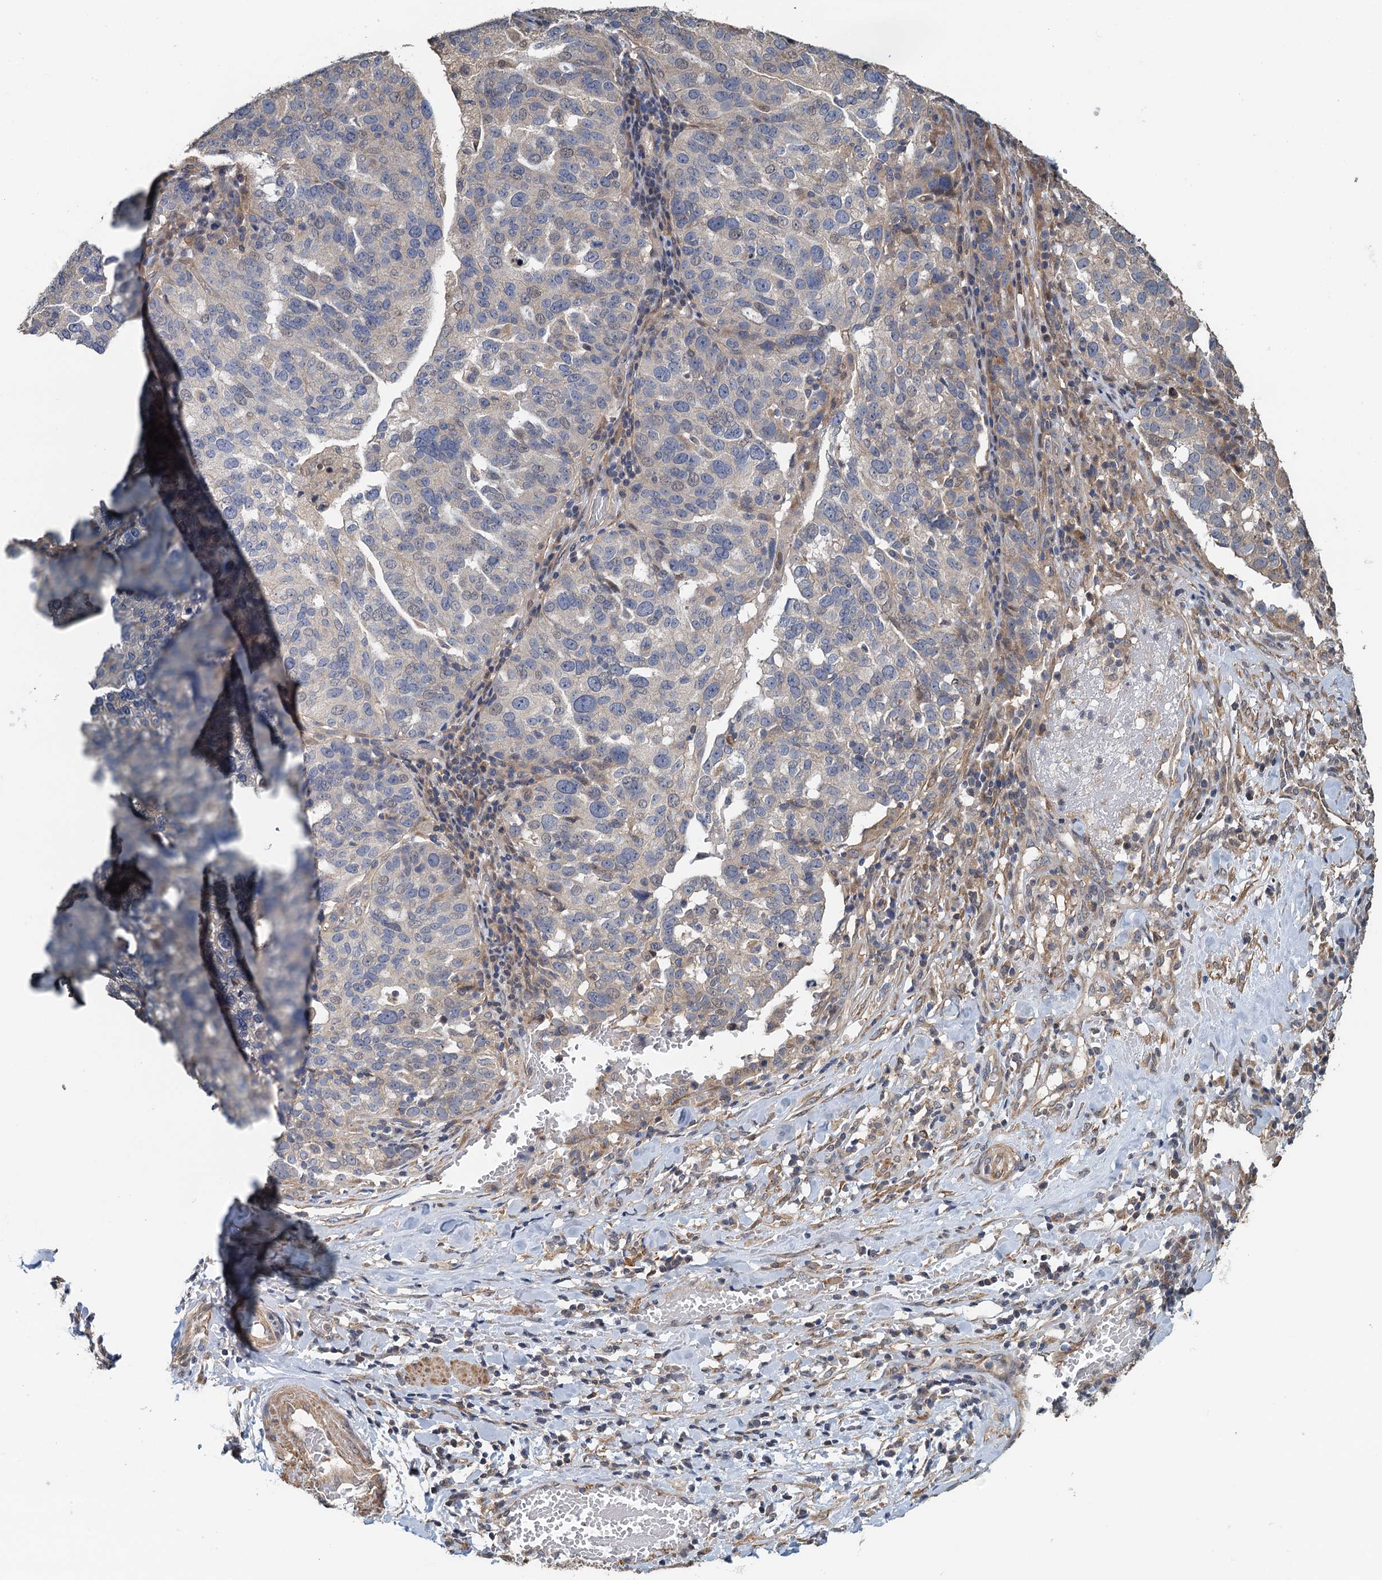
{"staining": {"intensity": "weak", "quantity": "<25%", "location": "cytoplasmic/membranous"}, "tissue": "ovarian cancer", "cell_type": "Tumor cells", "image_type": "cancer", "snomed": [{"axis": "morphology", "description": "Cystadenocarcinoma, serous, NOS"}, {"axis": "topography", "description": "Ovary"}], "caption": "Immunohistochemistry (IHC) photomicrograph of human ovarian cancer stained for a protein (brown), which demonstrates no positivity in tumor cells.", "gene": "MEAK7", "patient": {"sex": "female", "age": 59}}